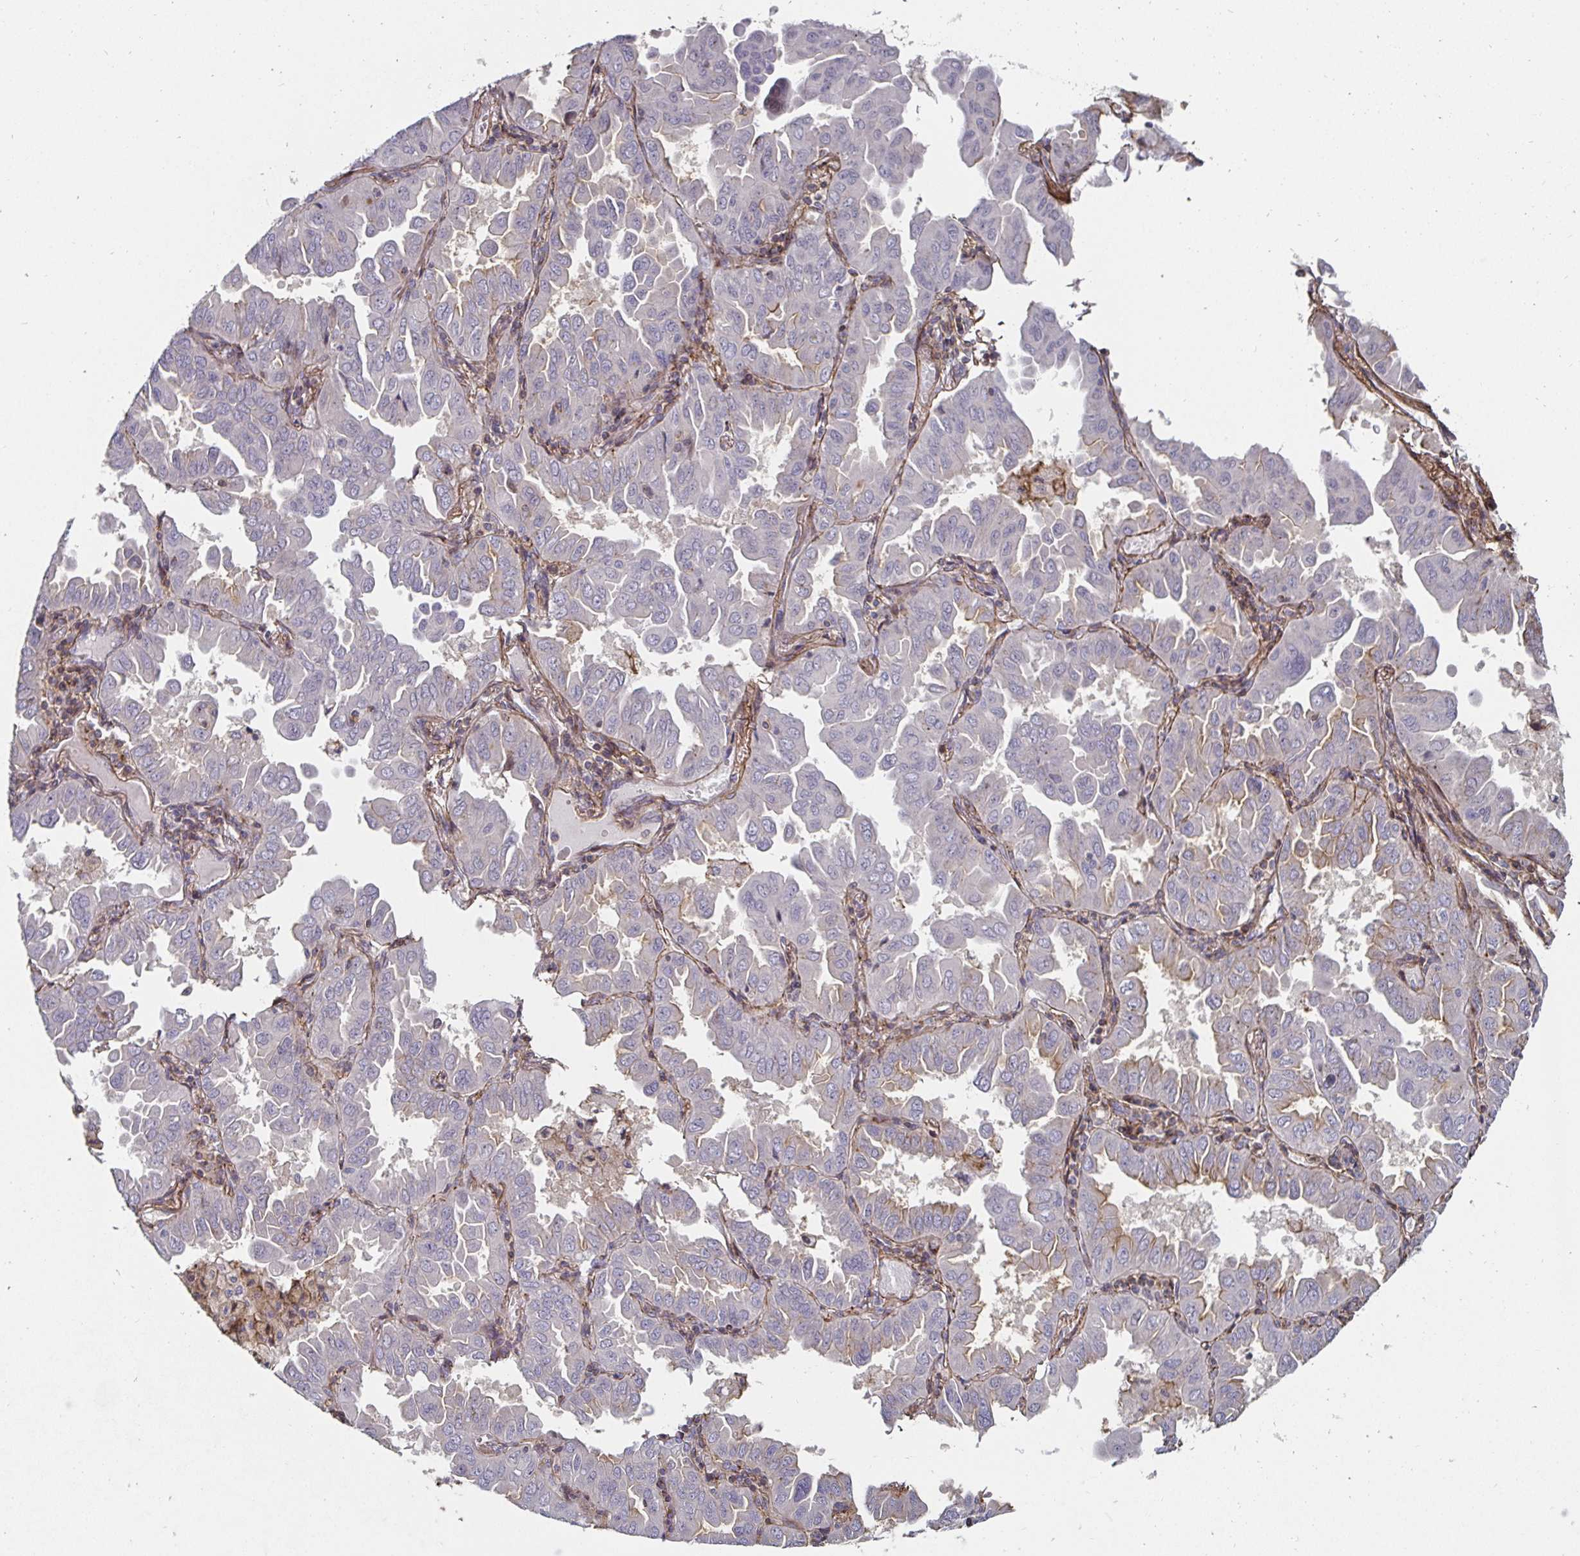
{"staining": {"intensity": "negative", "quantity": "none", "location": "none"}, "tissue": "lung cancer", "cell_type": "Tumor cells", "image_type": "cancer", "snomed": [{"axis": "morphology", "description": "Adenocarcinoma, NOS"}, {"axis": "topography", "description": "Lung"}], "caption": "An IHC micrograph of lung adenocarcinoma is shown. There is no staining in tumor cells of lung adenocarcinoma. (DAB IHC visualized using brightfield microscopy, high magnification).", "gene": "GJA4", "patient": {"sex": "male", "age": 64}}